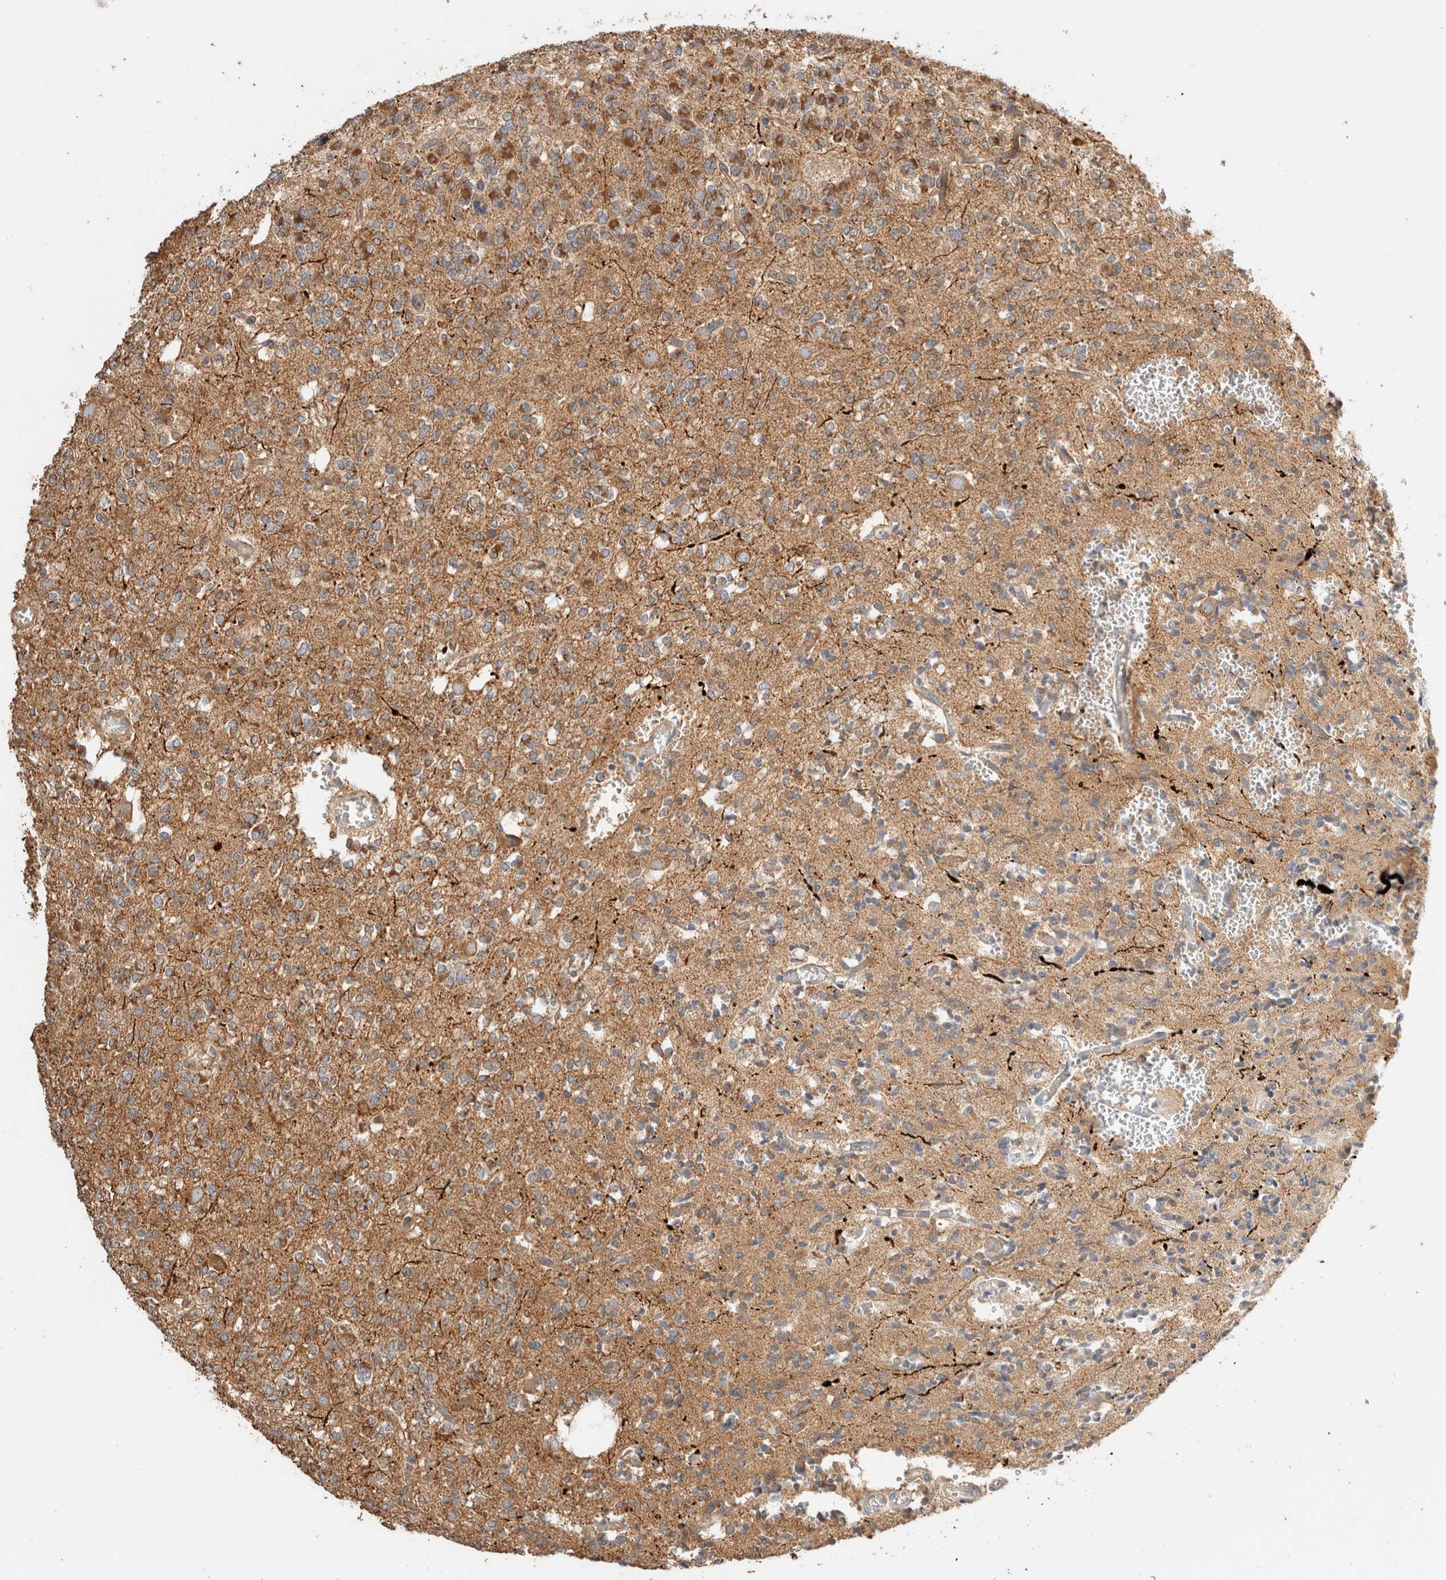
{"staining": {"intensity": "moderate", "quantity": "25%-75%", "location": "cytoplasmic/membranous"}, "tissue": "glioma", "cell_type": "Tumor cells", "image_type": "cancer", "snomed": [{"axis": "morphology", "description": "Glioma, malignant, Low grade"}, {"axis": "topography", "description": "Brain"}], "caption": "The photomicrograph displays a brown stain indicating the presence of a protein in the cytoplasmic/membranous of tumor cells in malignant low-grade glioma.", "gene": "B3GNTL1", "patient": {"sex": "male", "age": 38}}